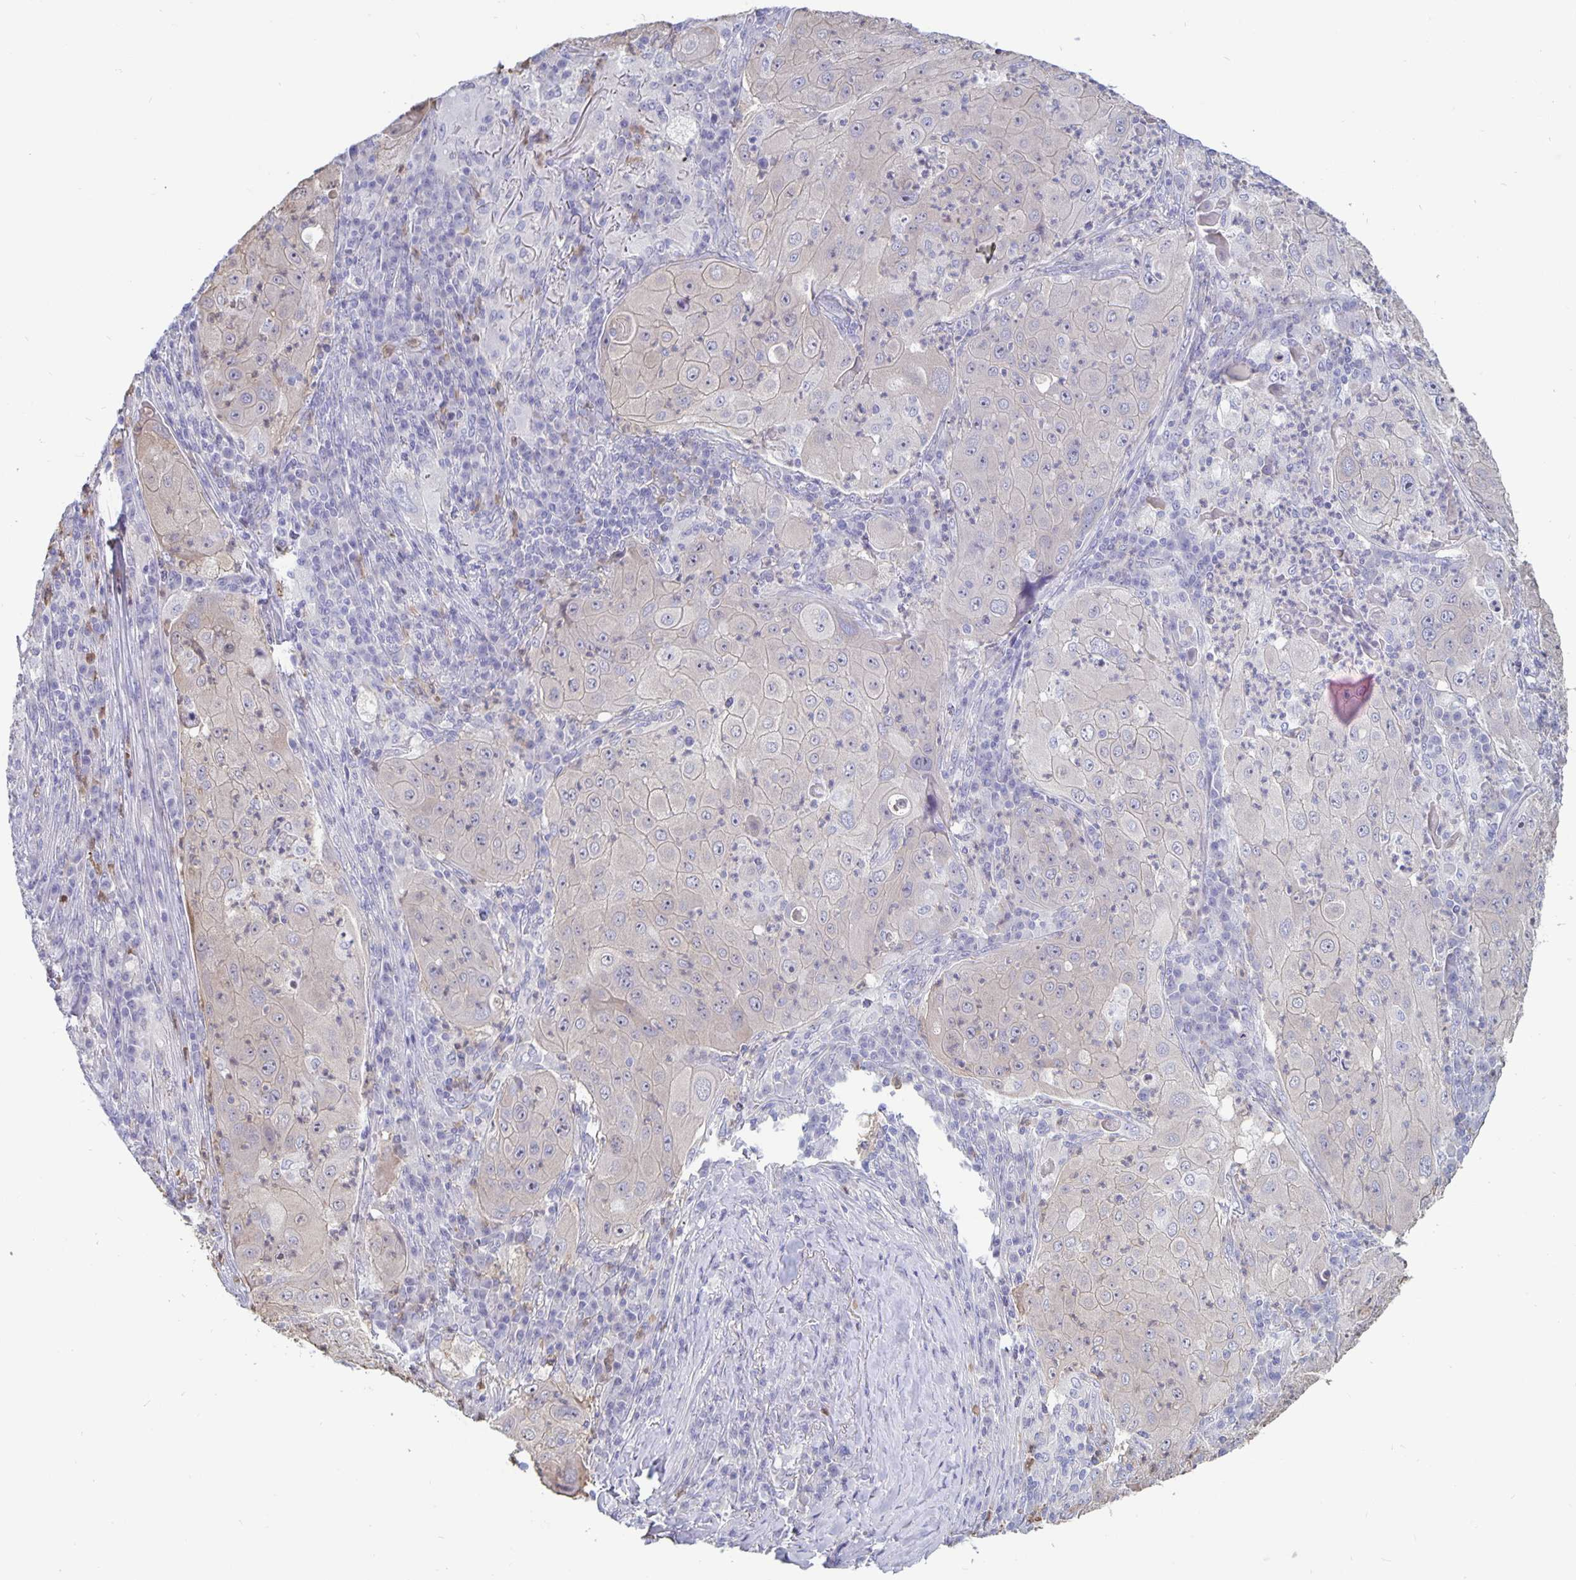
{"staining": {"intensity": "negative", "quantity": "none", "location": "none"}, "tissue": "lung cancer", "cell_type": "Tumor cells", "image_type": "cancer", "snomed": [{"axis": "morphology", "description": "Squamous cell carcinoma, NOS"}, {"axis": "topography", "description": "Lung"}], "caption": "This image is of lung squamous cell carcinoma stained with immunohistochemistry (IHC) to label a protein in brown with the nuclei are counter-stained blue. There is no expression in tumor cells.", "gene": "PLCB3", "patient": {"sex": "female", "age": 59}}